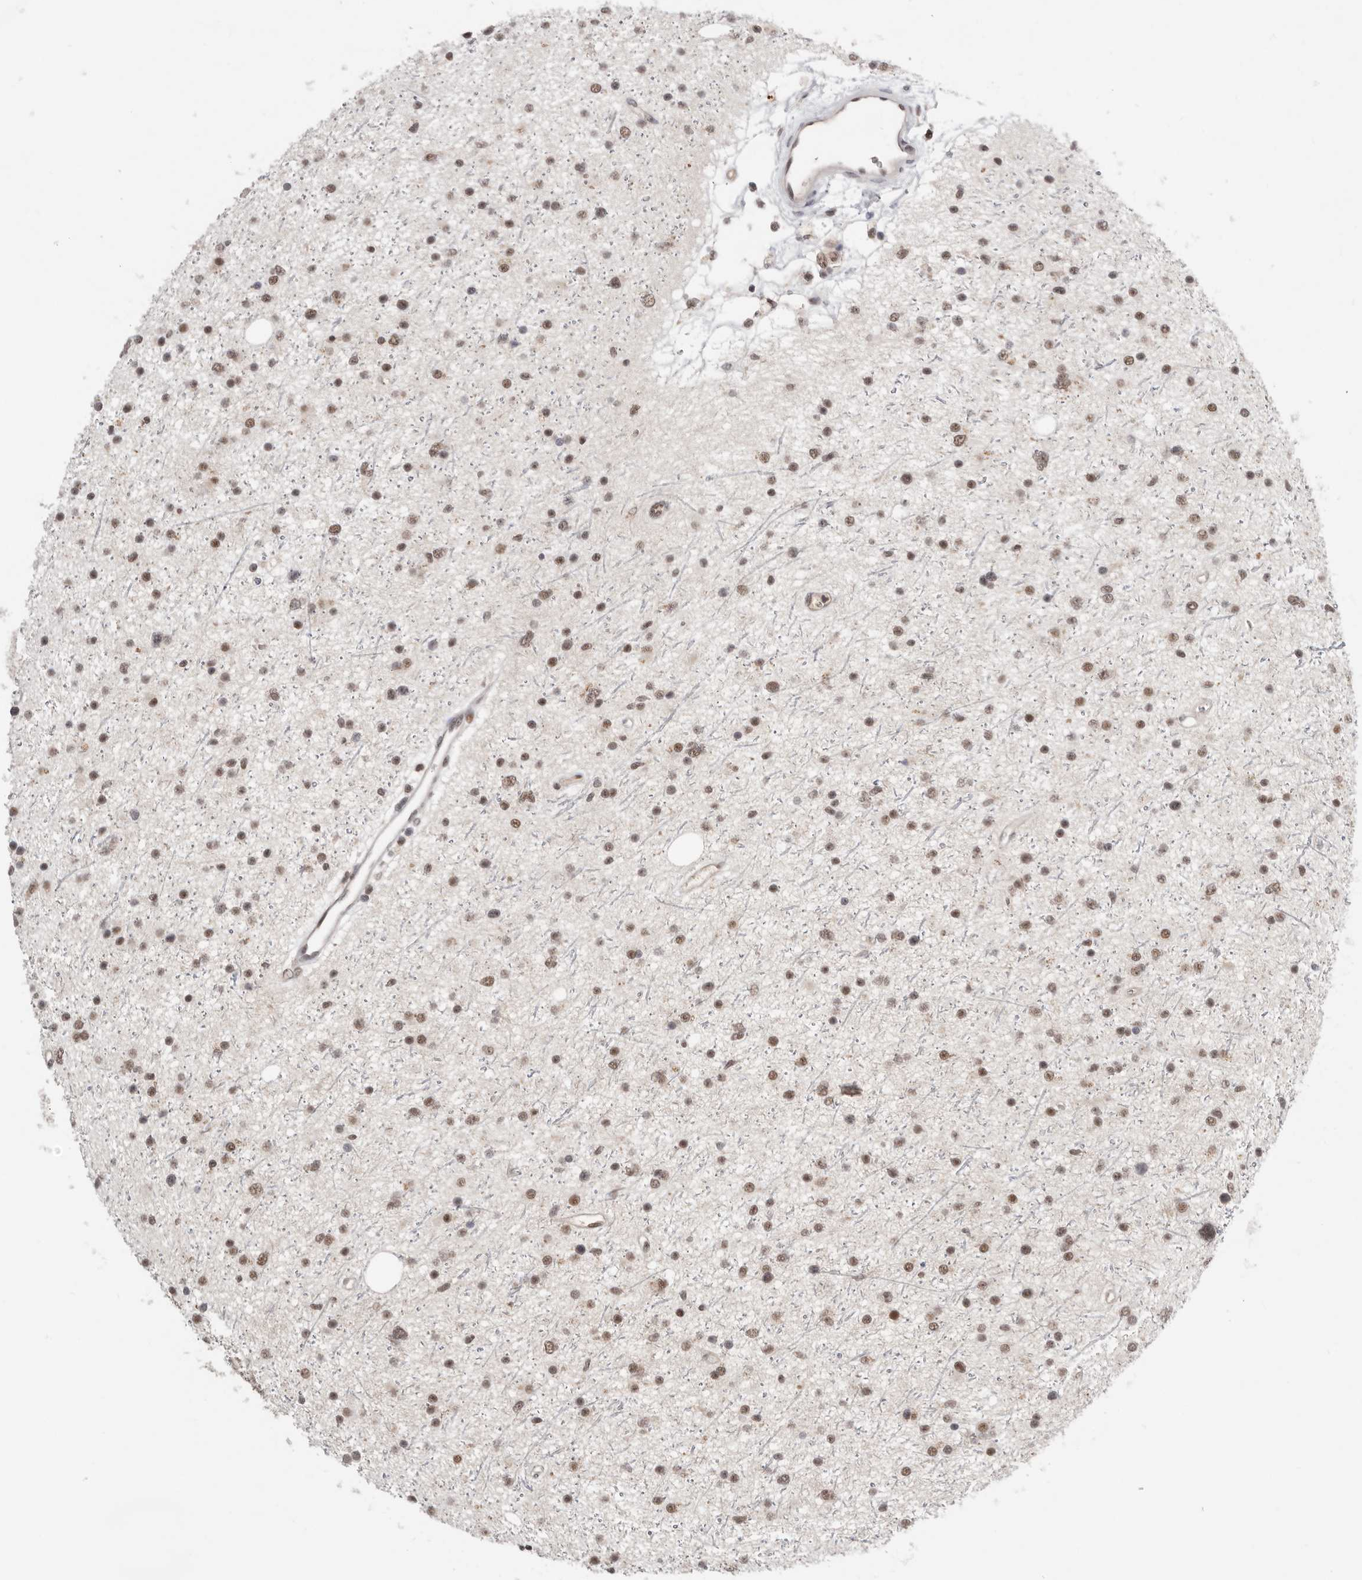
{"staining": {"intensity": "moderate", "quantity": ">75%", "location": "nuclear"}, "tissue": "glioma", "cell_type": "Tumor cells", "image_type": "cancer", "snomed": [{"axis": "morphology", "description": "Glioma, malignant, Low grade"}, {"axis": "topography", "description": "Cerebral cortex"}], "caption": "Immunohistochemical staining of human low-grade glioma (malignant) displays medium levels of moderate nuclear protein positivity in about >75% of tumor cells.", "gene": "BRCA2", "patient": {"sex": "female", "age": 39}}